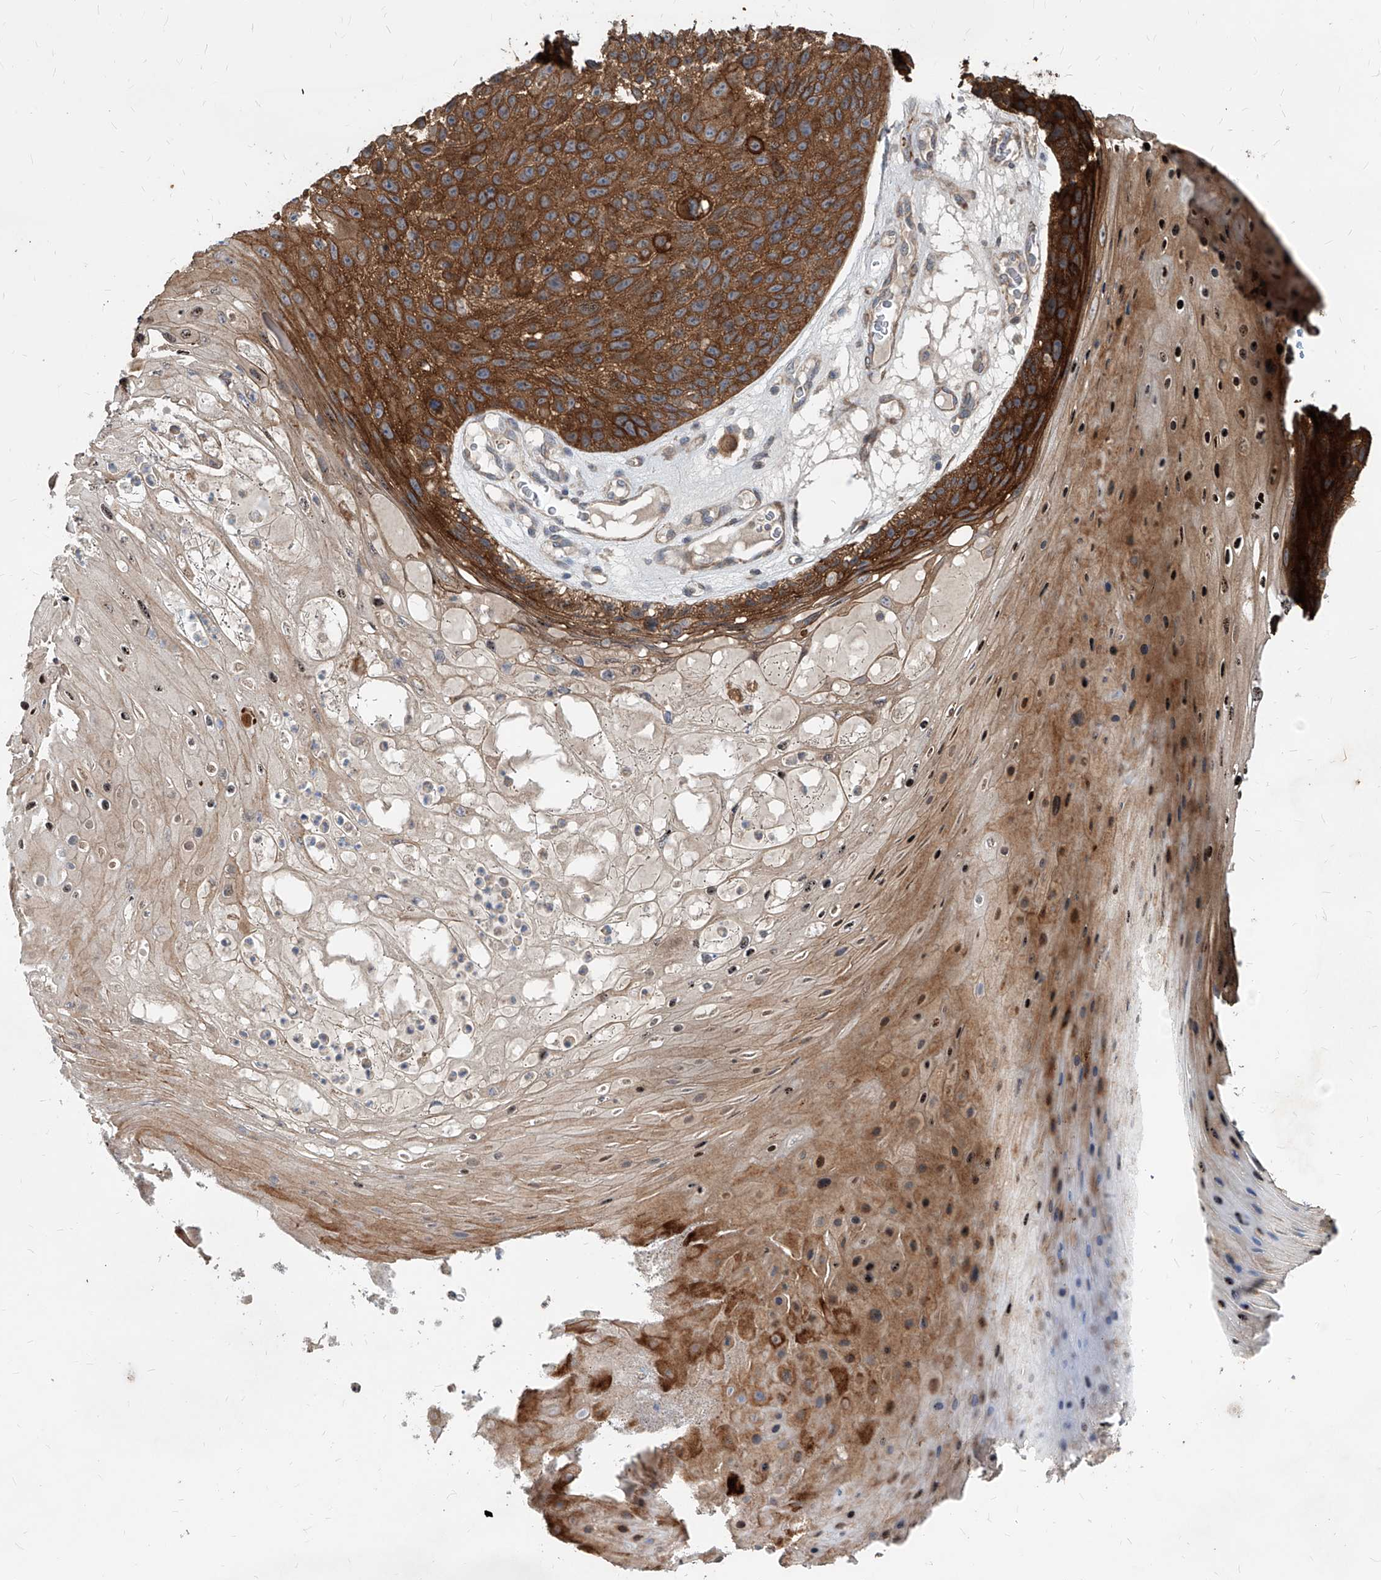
{"staining": {"intensity": "strong", "quantity": ">75%", "location": "cytoplasmic/membranous"}, "tissue": "skin cancer", "cell_type": "Tumor cells", "image_type": "cancer", "snomed": [{"axis": "morphology", "description": "Squamous cell carcinoma, NOS"}, {"axis": "topography", "description": "Skin"}], "caption": "Squamous cell carcinoma (skin) tissue displays strong cytoplasmic/membranous staining in approximately >75% of tumor cells, visualized by immunohistochemistry.", "gene": "FAM83B", "patient": {"sex": "female", "age": 88}}